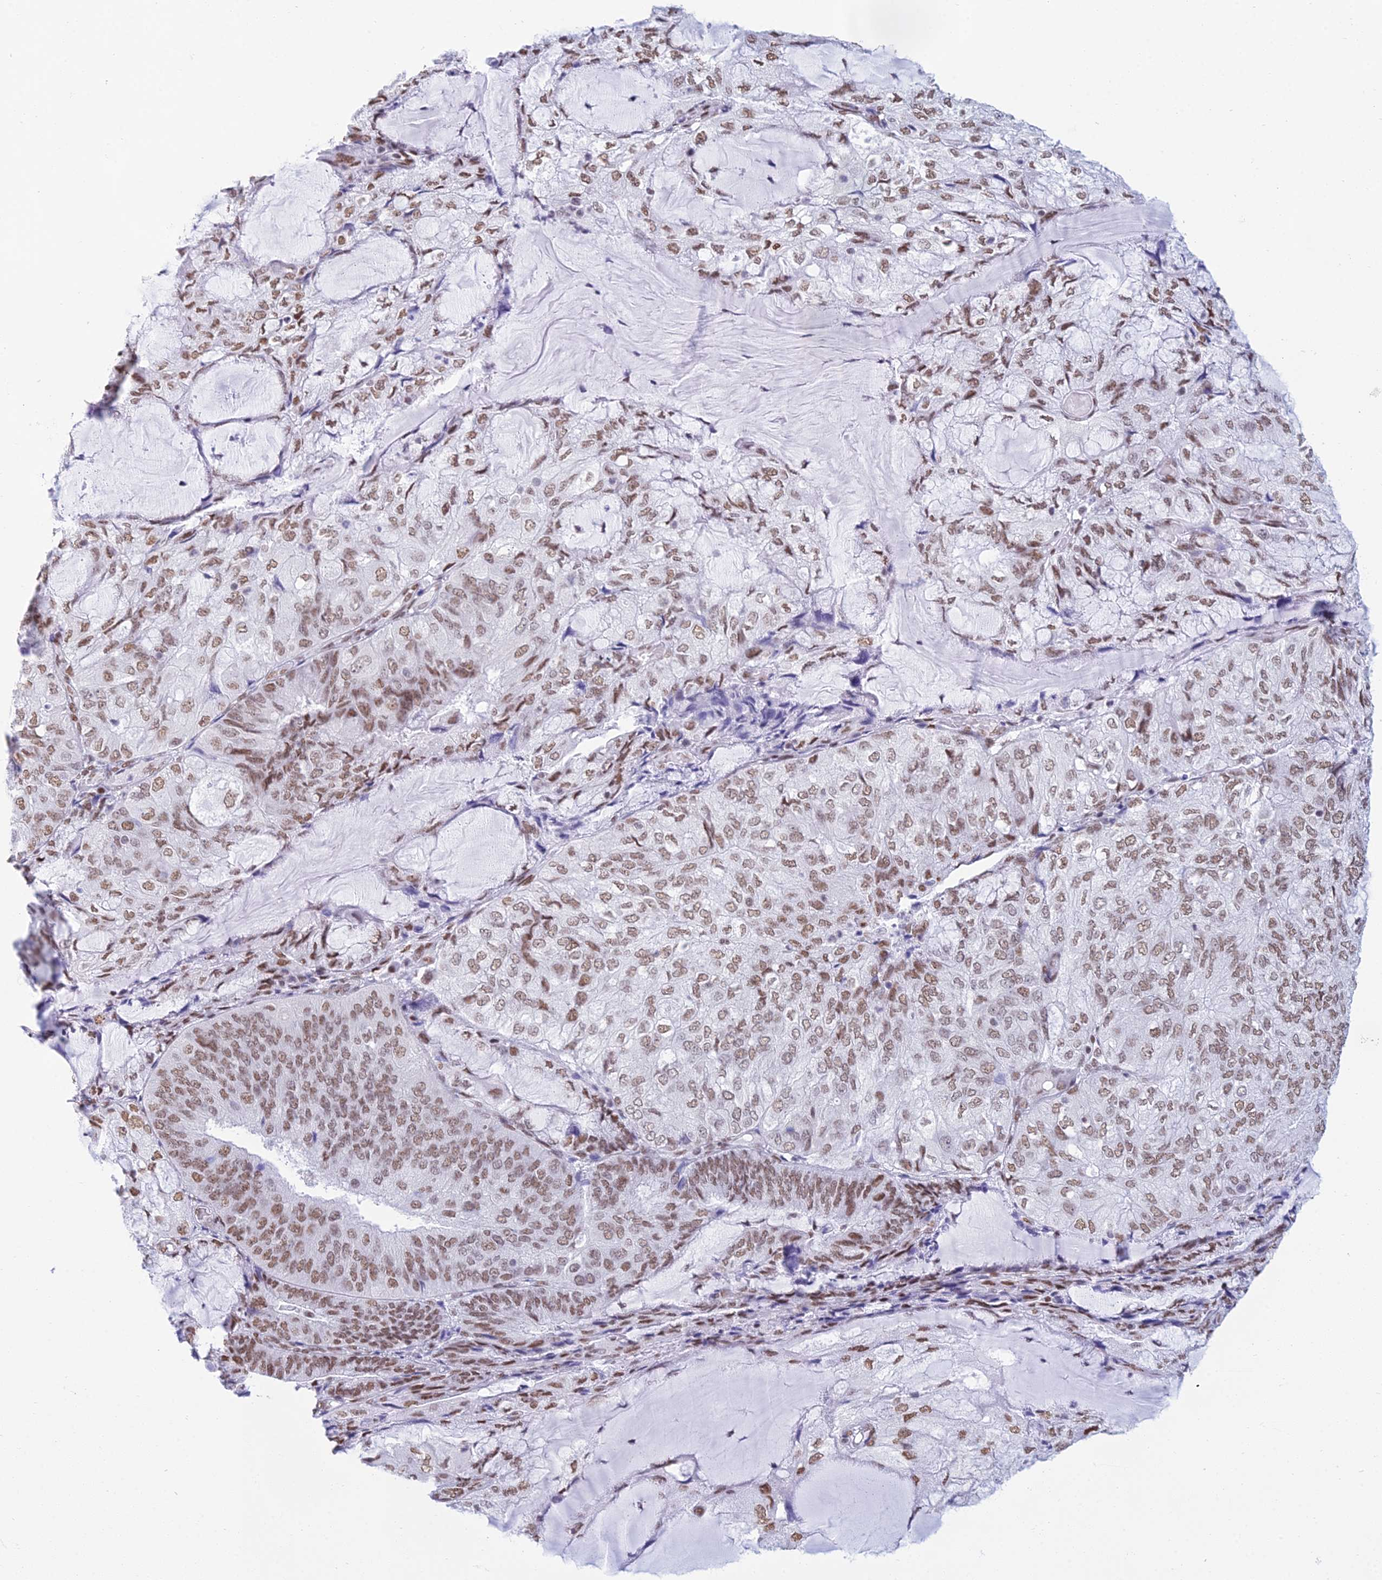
{"staining": {"intensity": "moderate", "quantity": ">75%", "location": "nuclear"}, "tissue": "endometrial cancer", "cell_type": "Tumor cells", "image_type": "cancer", "snomed": [{"axis": "morphology", "description": "Adenocarcinoma, NOS"}, {"axis": "topography", "description": "Endometrium"}], "caption": "Tumor cells reveal moderate nuclear expression in approximately >75% of cells in adenocarcinoma (endometrial).", "gene": "CDC26", "patient": {"sex": "female", "age": 81}}